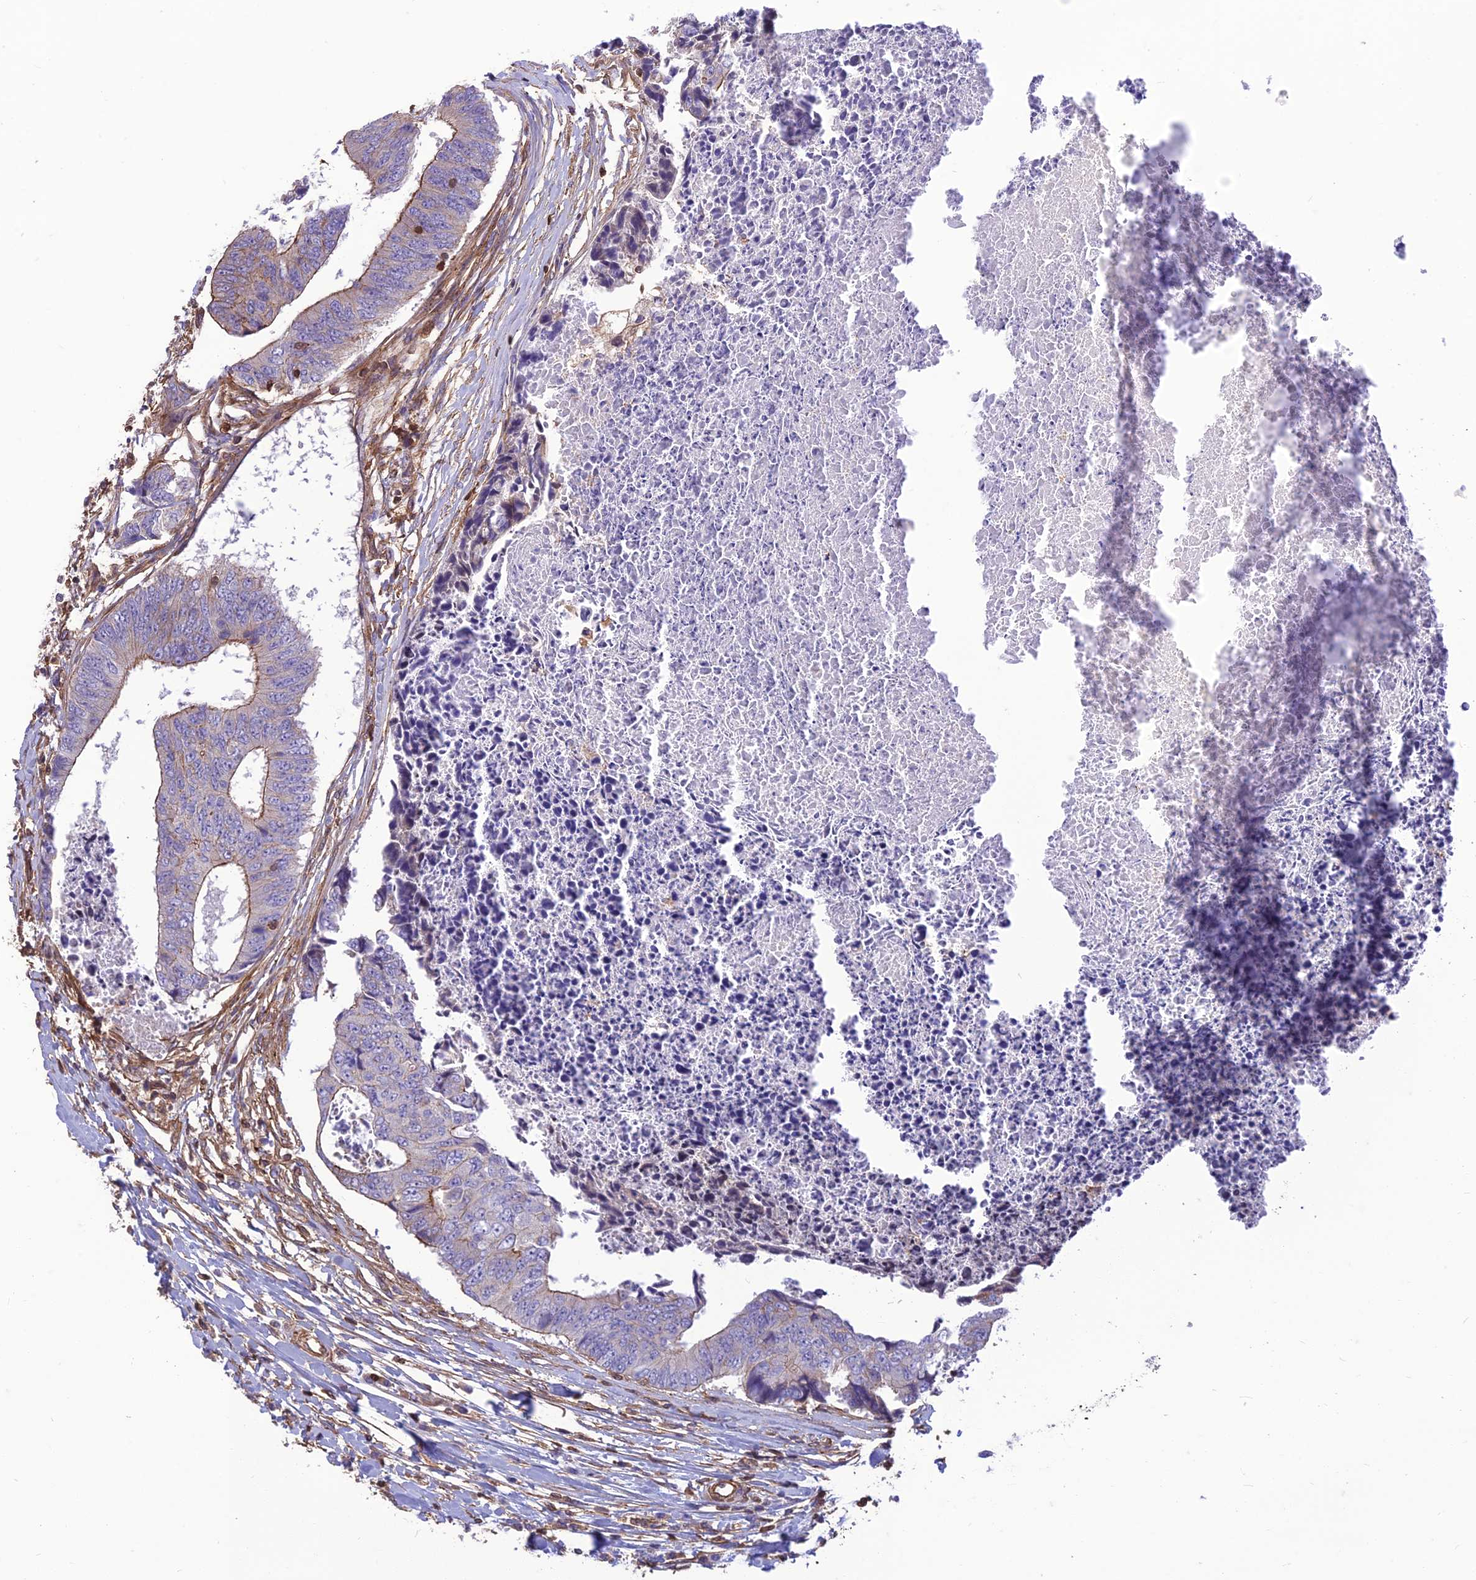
{"staining": {"intensity": "moderate", "quantity": "<25%", "location": "cytoplasmic/membranous"}, "tissue": "colorectal cancer", "cell_type": "Tumor cells", "image_type": "cancer", "snomed": [{"axis": "morphology", "description": "Adenocarcinoma, NOS"}, {"axis": "topography", "description": "Rectum"}], "caption": "Immunohistochemistry (IHC) of human adenocarcinoma (colorectal) shows low levels of moderate cytoplasmic/membranous expression in approximately <25% of tumor cells.", "gene": "HPSE2", "patient": {"sex": "male", "age": 84}}